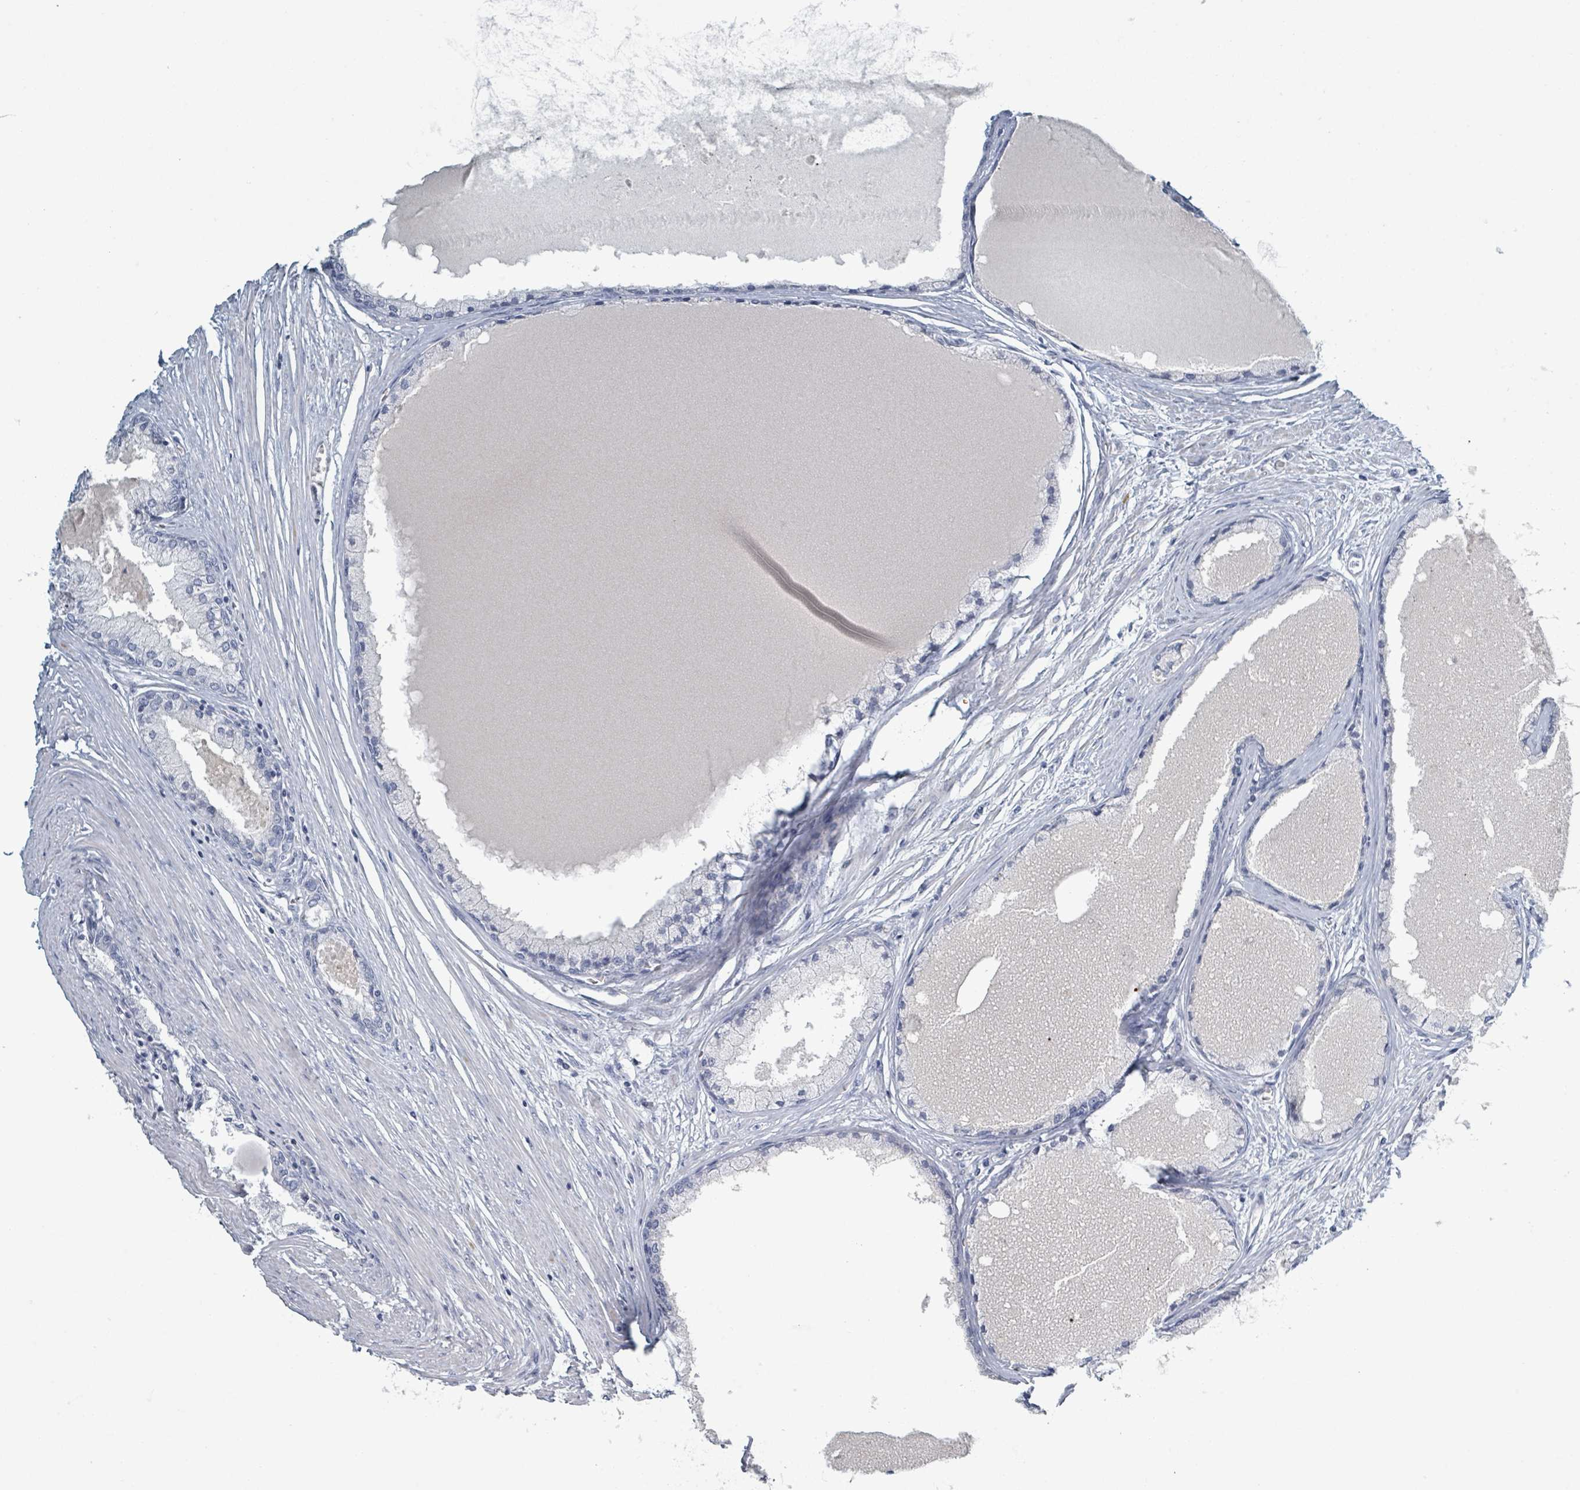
{"staining": {"intensity": "negative", "quantity": "none", "location": "none"}, "tissue": "prostate cancer", "cell_type": "Tumor cells", "image_type": "cancer", "snomed": [{"axis": "morphology", "description": "Adenocarcinoma, High grade"}, {"axis": "topography", "description": "Prostate"}], "caption": "An immunohistochemistry photomicrograph of prostate cancer (high-grade adenocarcinoma) is shown. There is no staining in tumor cells of prostate cancer (high-grade adenocarcinoma).", "gene": "HEATR5A", "patient": {"sex": "male", "age": 74}}